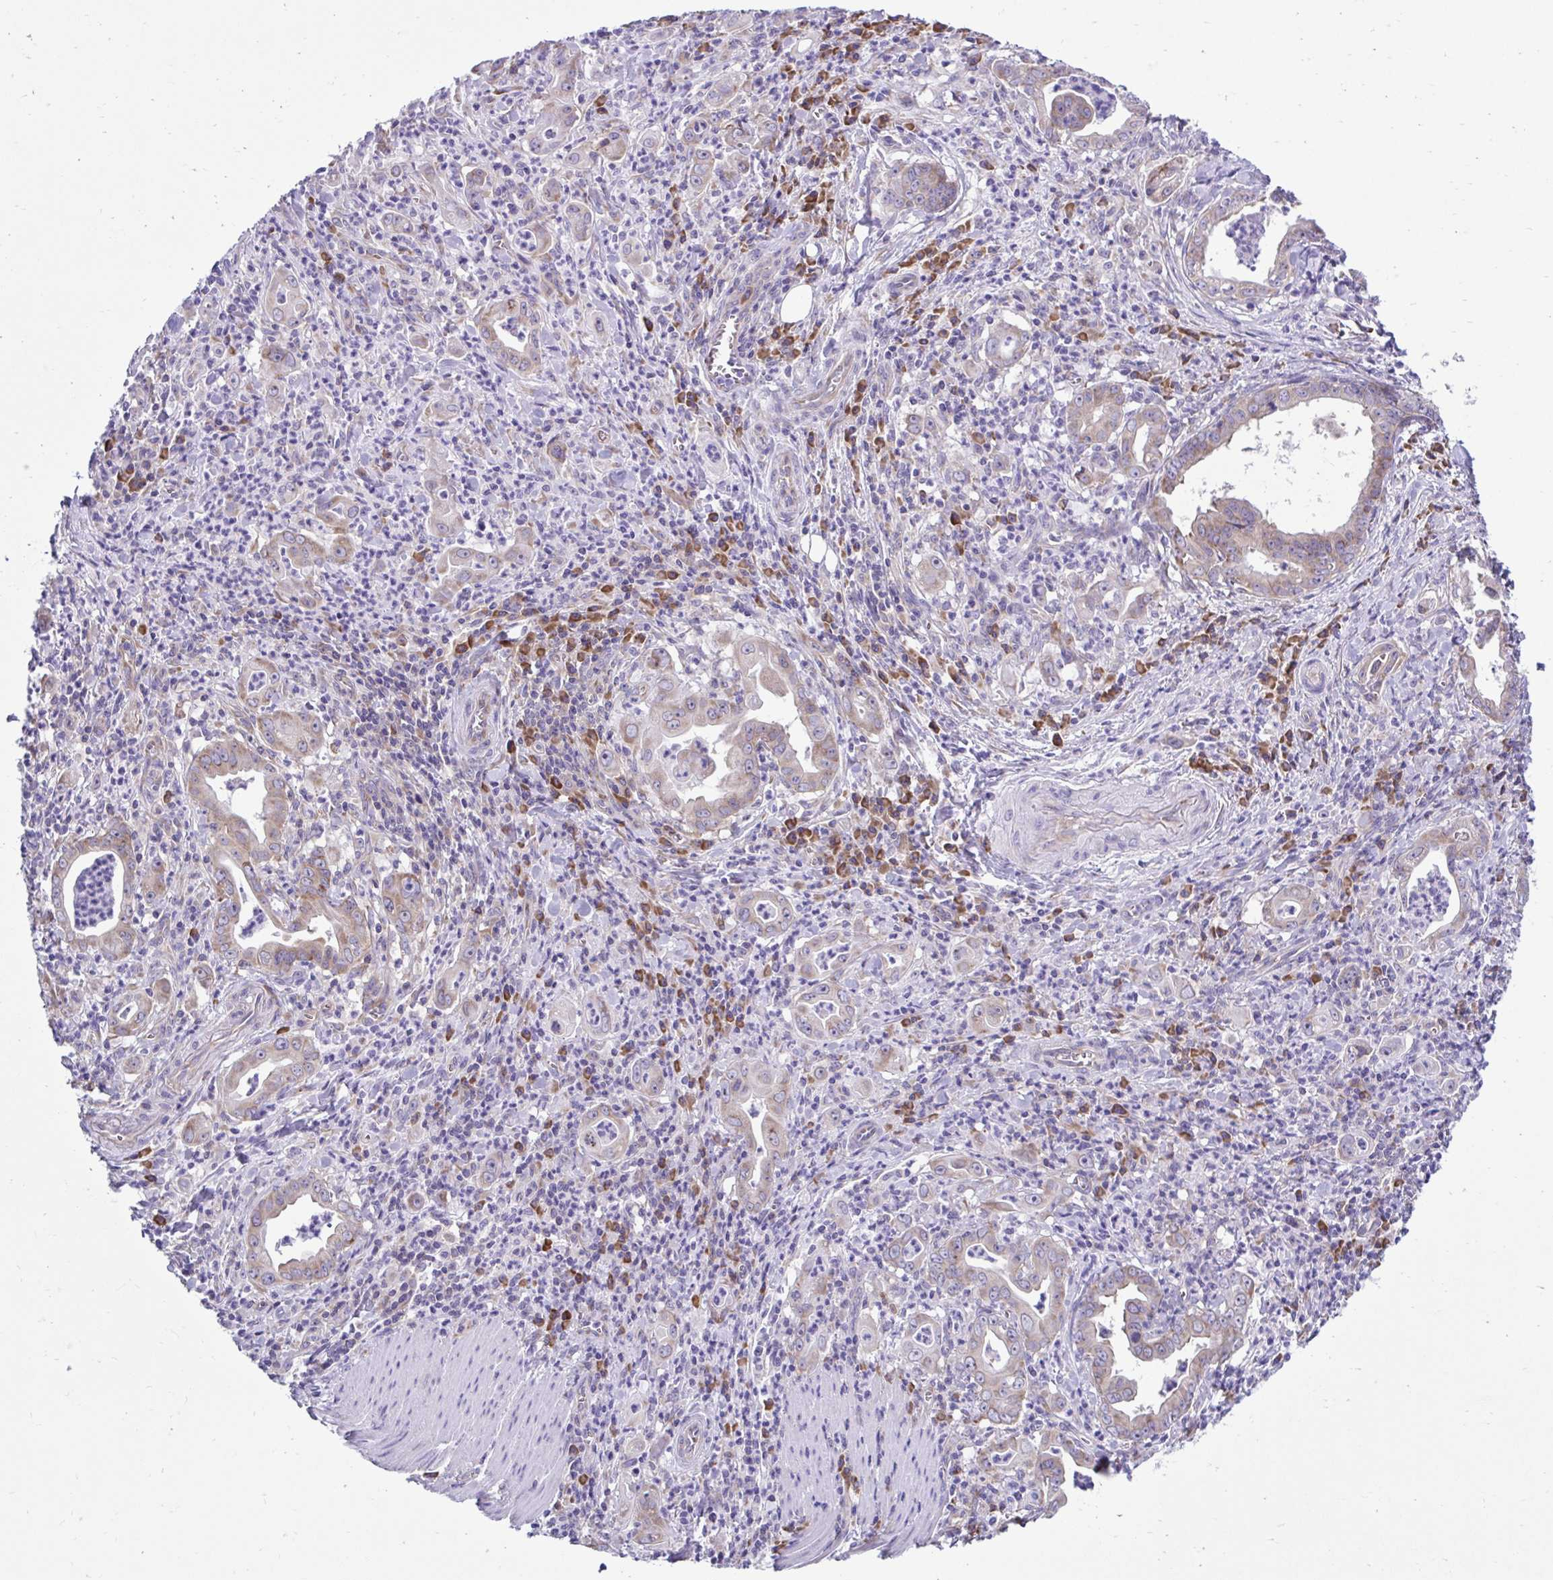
{"staining": {"intensity": "weak", "quantity": "25%-75%", "location": "cytoplasmic/membranous"}, "tissue": "stomach cancer", "cell_type": "Tumor cells", "image_type": "cancer", "snomed": [{"axis": "morphology", "description": "Adenocarcinoma, NOS"}, {"axis": "topography", "description": "Stomach, upper"}], "caption": "Human stomach adenocarcinoma stained for a protein (brown) displays weak cytoplasmic/membranous positive expression in about 25%-75% of tumor cells.", "gene": "RPL7", "patient": {"sex": "female", "age": 79}}